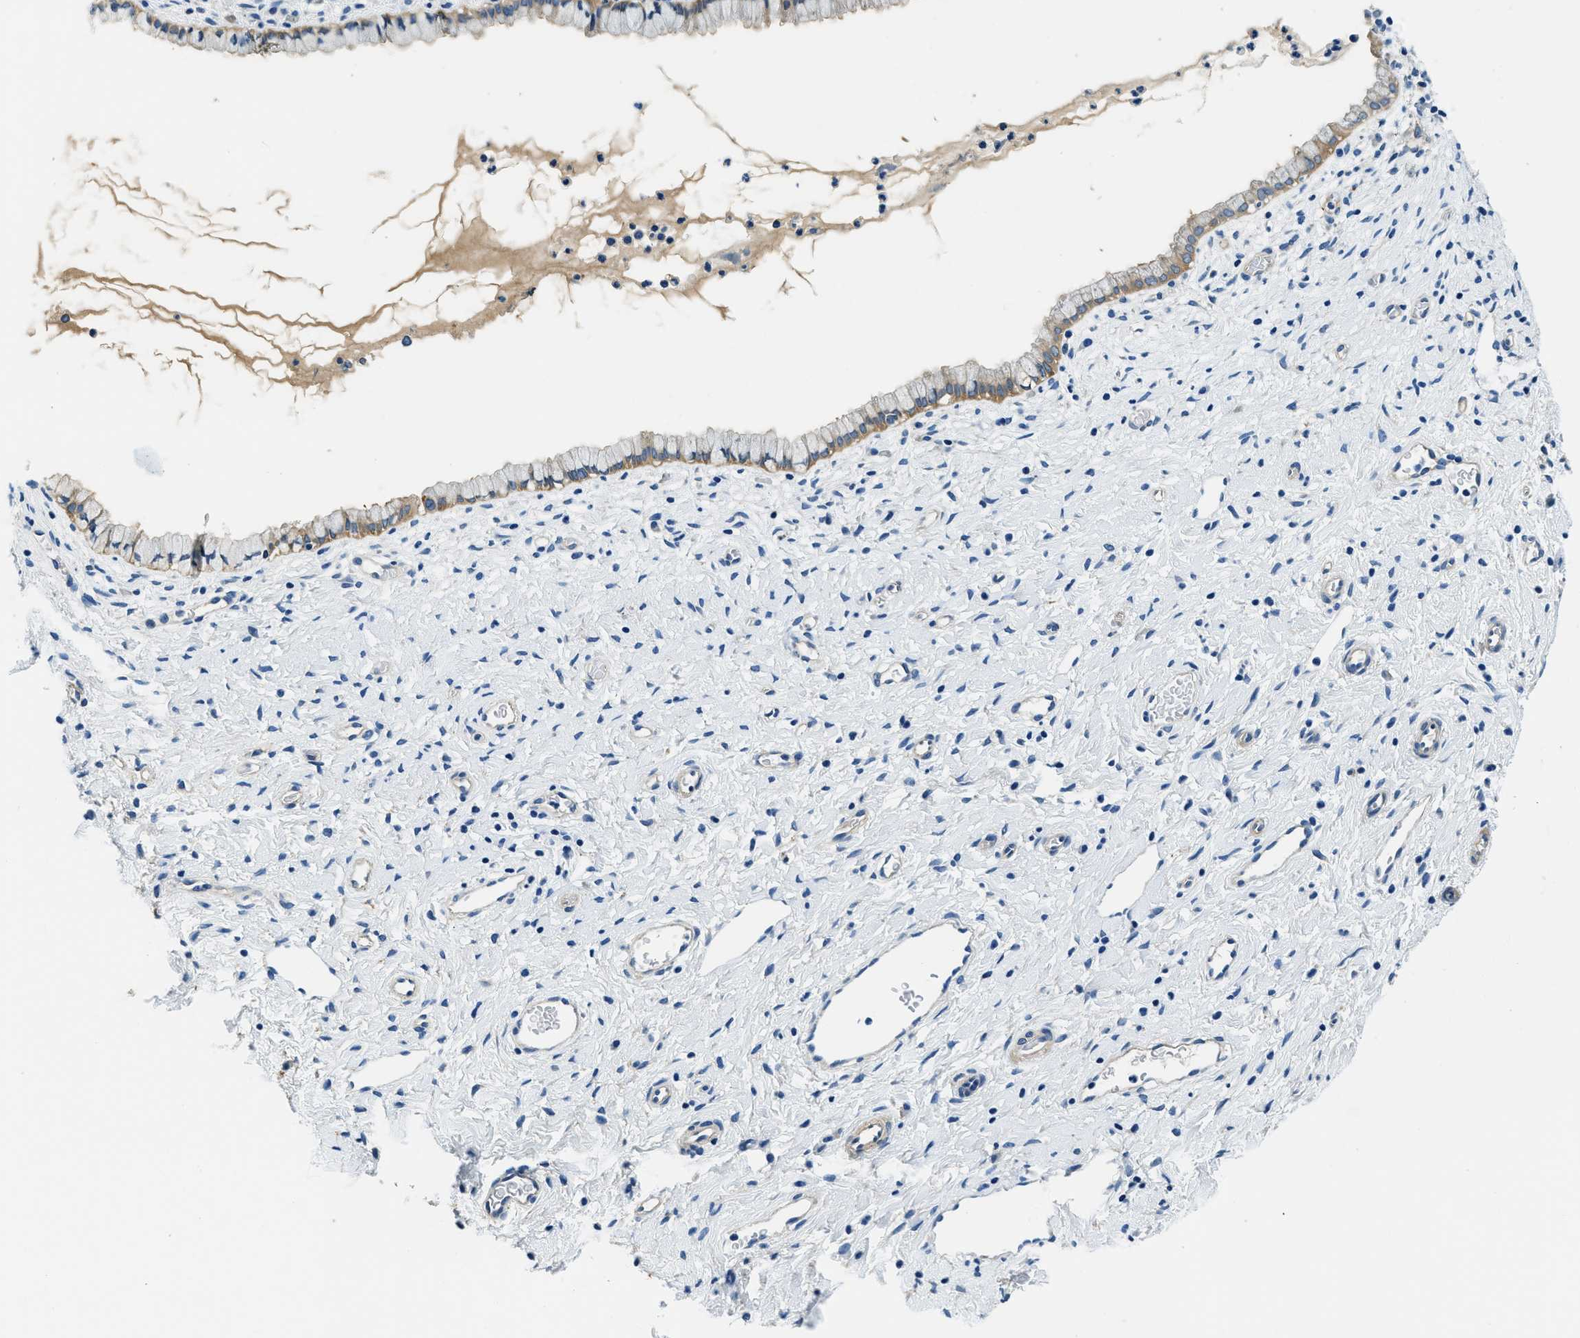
{"staining": {"intensity": "moderate", "quantity": ">75%", "location": "cytoplasmic/membranous"}, "tissue": "cervix", "cell_type": "Glandular cells", "image_type": "normal", "snomed": [{"axis": "morphology", "description": "Normal tissue, NOS"}, {"axis": "topography", "description": "Cervix"}], "caption": "Normal cervix was stained to show a protein in brown. There is medium levels of moderate cytoplasmic/membranous expression in approximately >75% of glandular cells. The protein is shown in brown color, while the nuclei are stained blue.", "gene": "TWF1", "patient": {"sex": "female", "age": 72}}